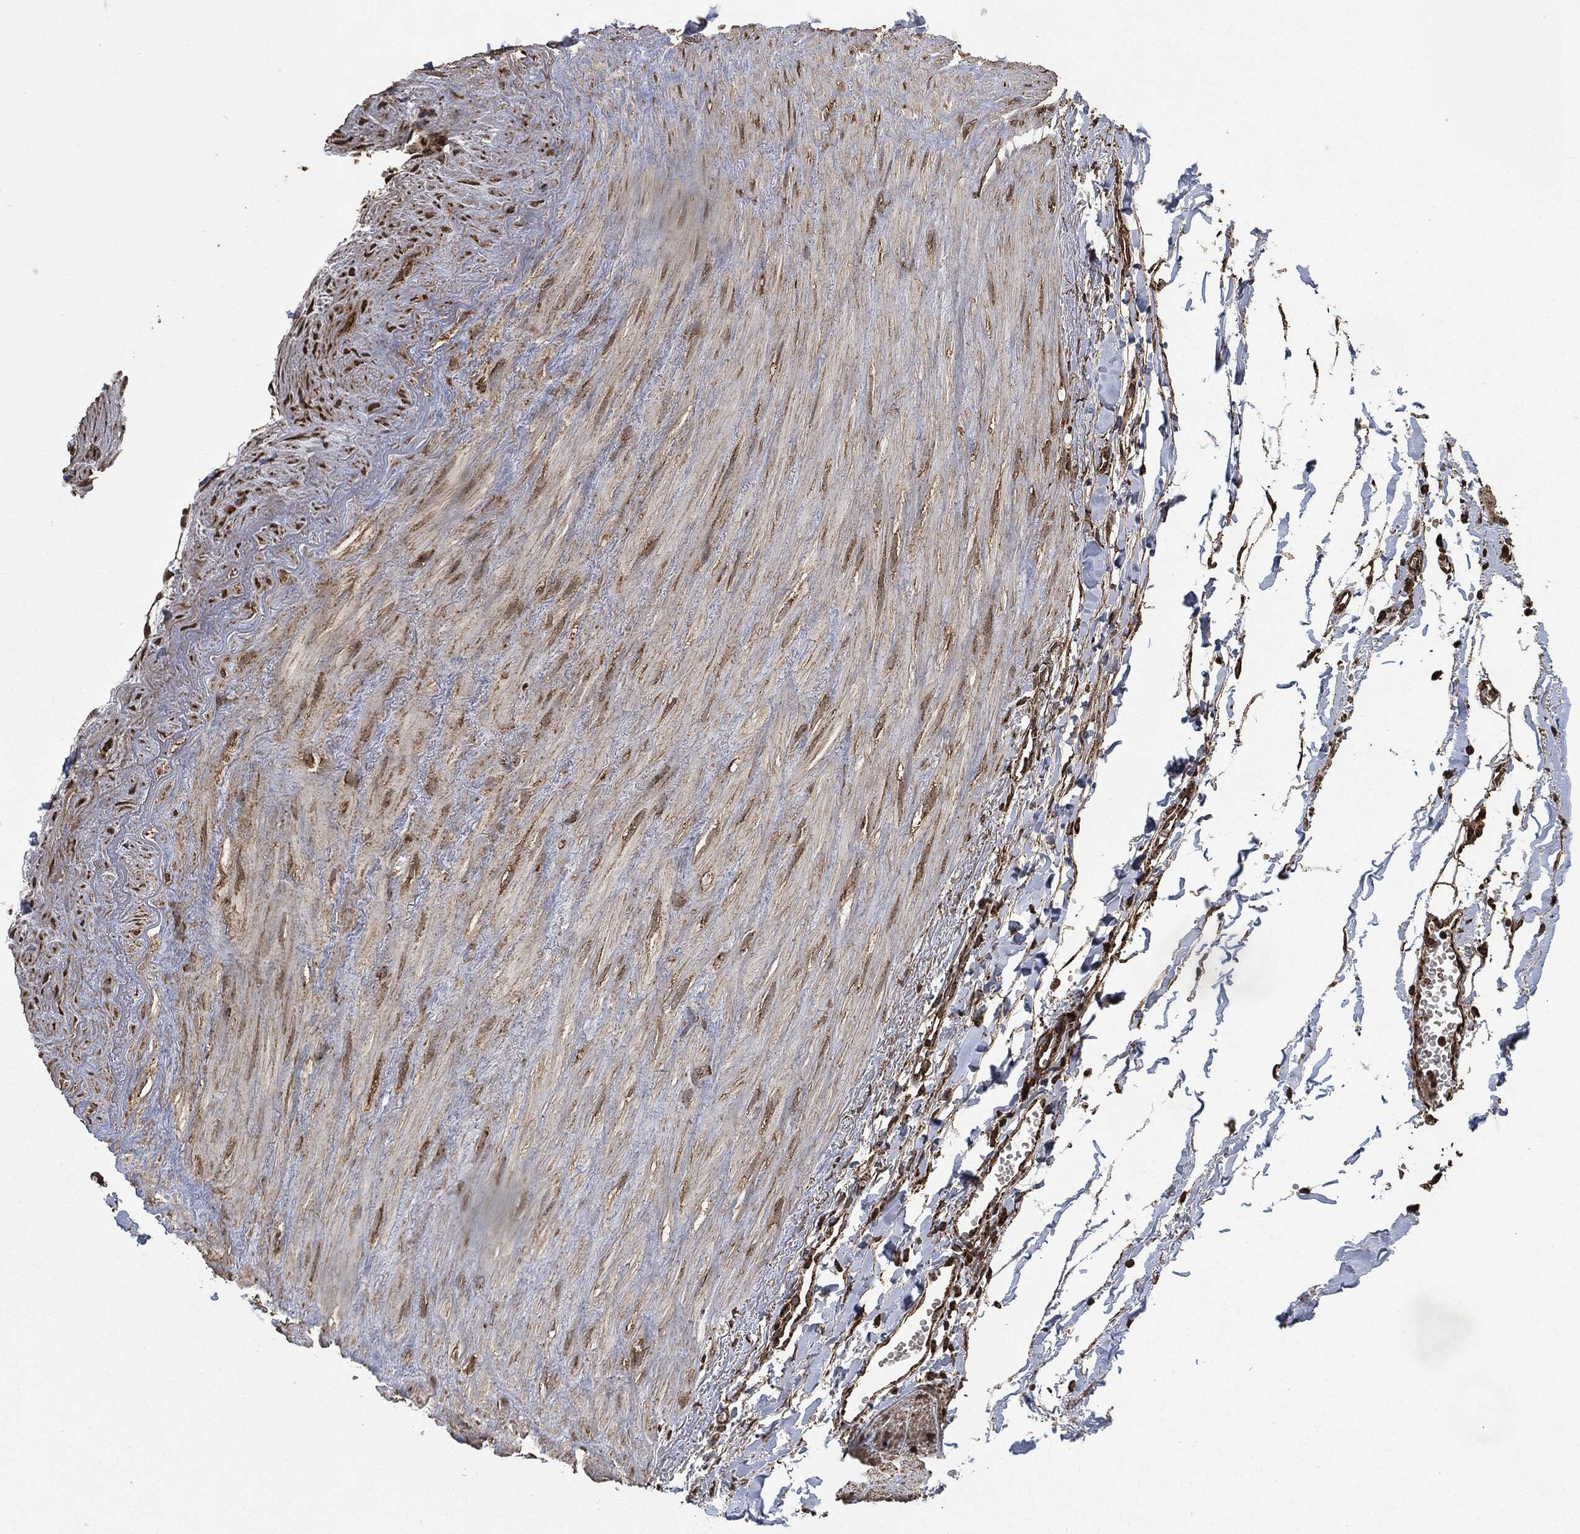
{"staining": {"intensity": "strong", "quantity": ">75%", "location": "cytoplasmic/membranous"}, "tissue": "soft tissue", "cell_type": "Fibroblasts", "image_type": "normal", "snomed": [{"axis": "morphology", "description": "Normal tissue, NOS"}, {"axis": "morphology", "description": "Adenocarcinoma, NOS"}, {"axis": "topography", "description": "Pancreas"}, {"axis": "topography", "description": "Peripheral nerve tissue"}], "caption": "Immunohistochemistry (IHC) (DAB) staining of normal soft tissue reveals strong cytoplasmic/membranous protein staining in about >75% of fibroblasts.", "gene": "LIG3", "patient": {"sex": "male", "age": 61}}